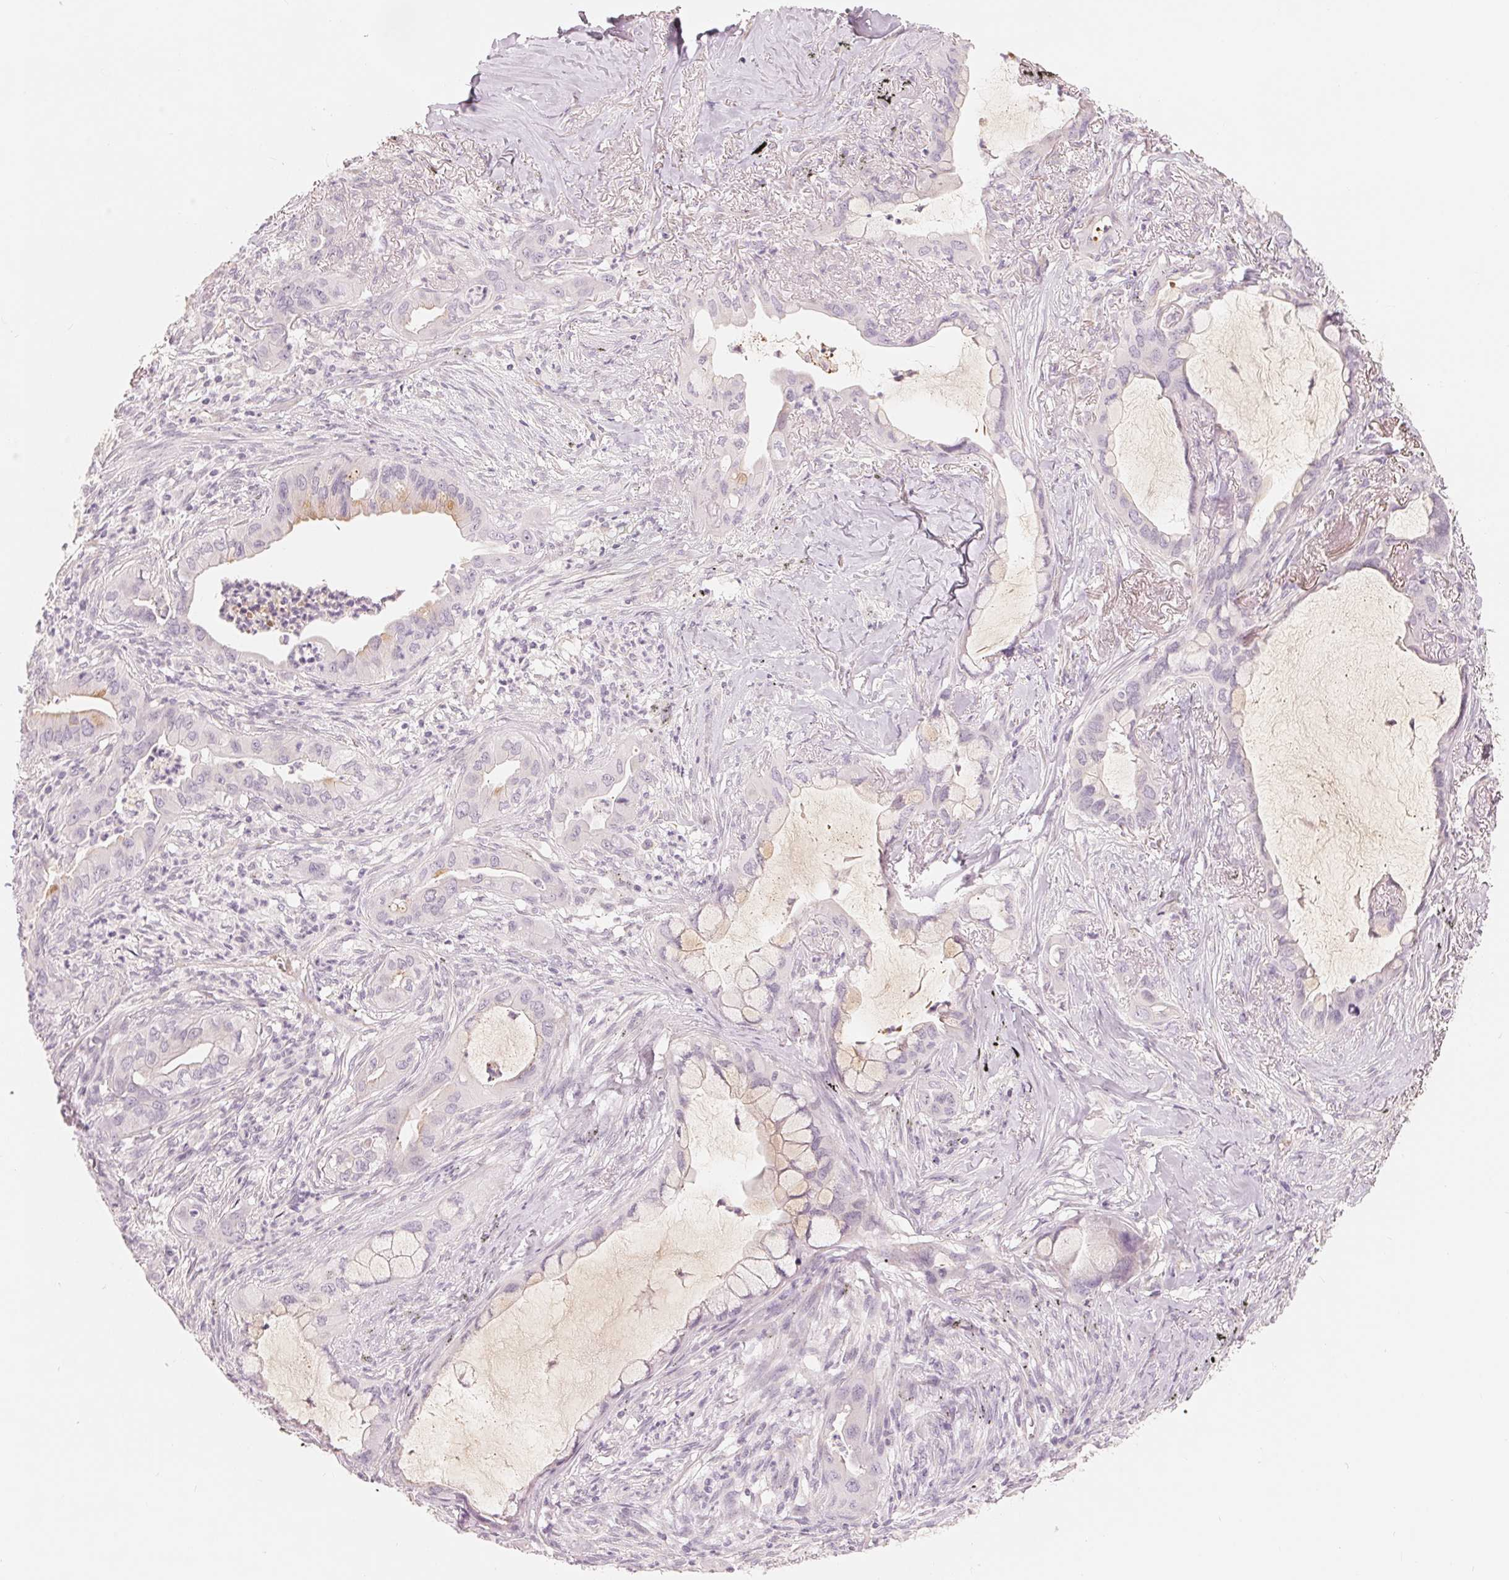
{"staining": {"intensity": "negative", "quantity": "none", "location": "none"}, "tissue": "lung cancer", "cell_type": "Tumor cells", "image_type": "cancer", "snomed": [{"axis": "morphology", "description": "Adenocarcinoma, NOS"}, {"axis": "topography", "description": "Lung"}], "caption": "Micrograph shows no protein positivity in tumor cells of lung adenocarcinoma tissue.", "gene": "CFHR2", "patient": {"sex": "male", "age": 65}}